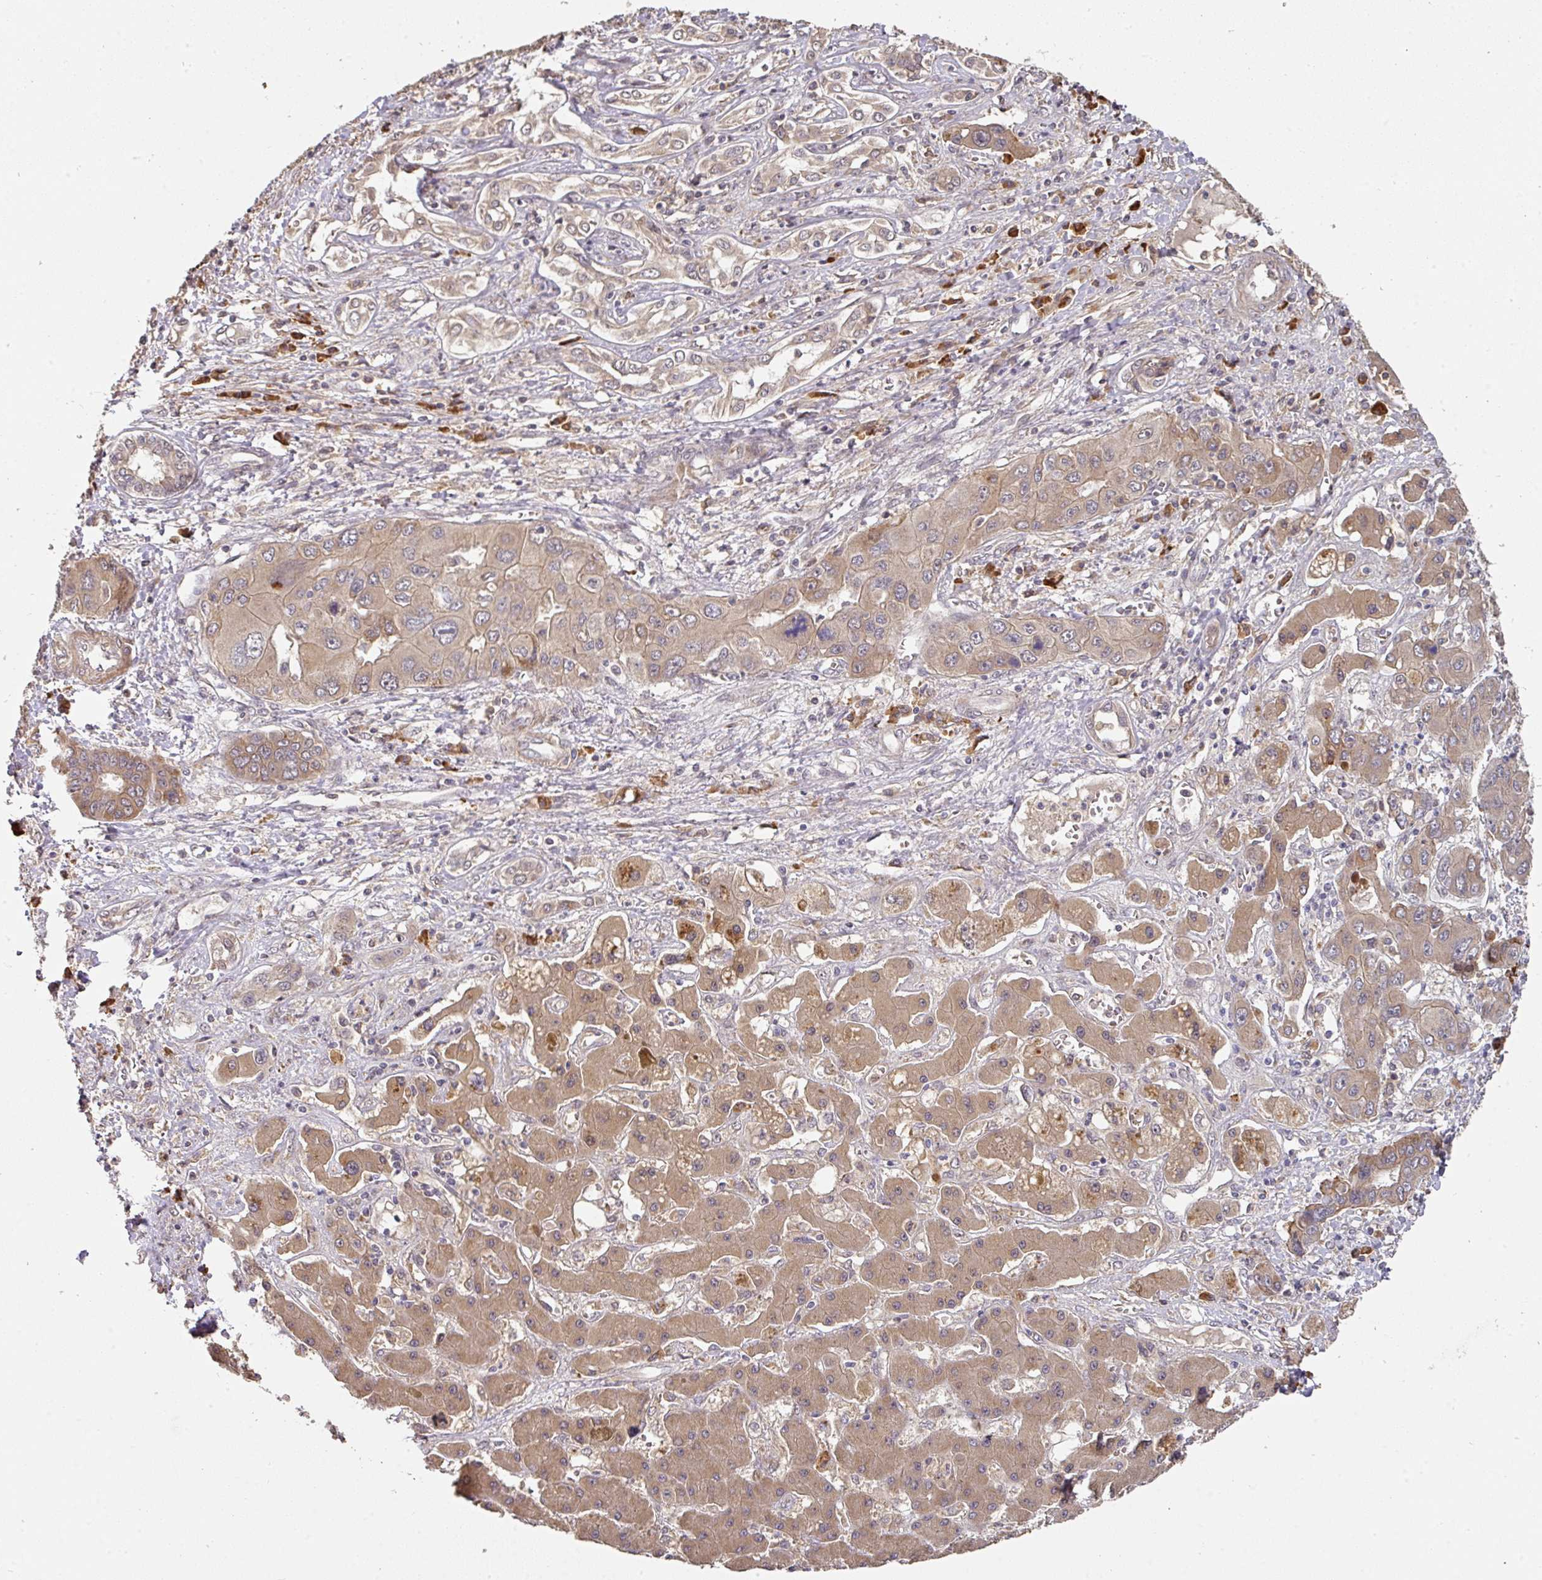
{"staining": {"intensity": "moderate", "quantity": ">75%", "location": "cytoplasmic/membranous"}, "tissue": "liver cancer", "cell_type": "Tumor cells", "image_type": "cancer", "snomed": [{"axis": "morphology", "description": "Cholangiocarcinoma"}, {"axis": "topography", "description": "Liver"}], "caption": "A brown stain shows moderate cytoplasmic/membranous staining of a protein in human cholangiocarcinoma (liver) tumor cells.", "gene": "ACVR2B", "patient": {"sex": "male", "age": 67}}